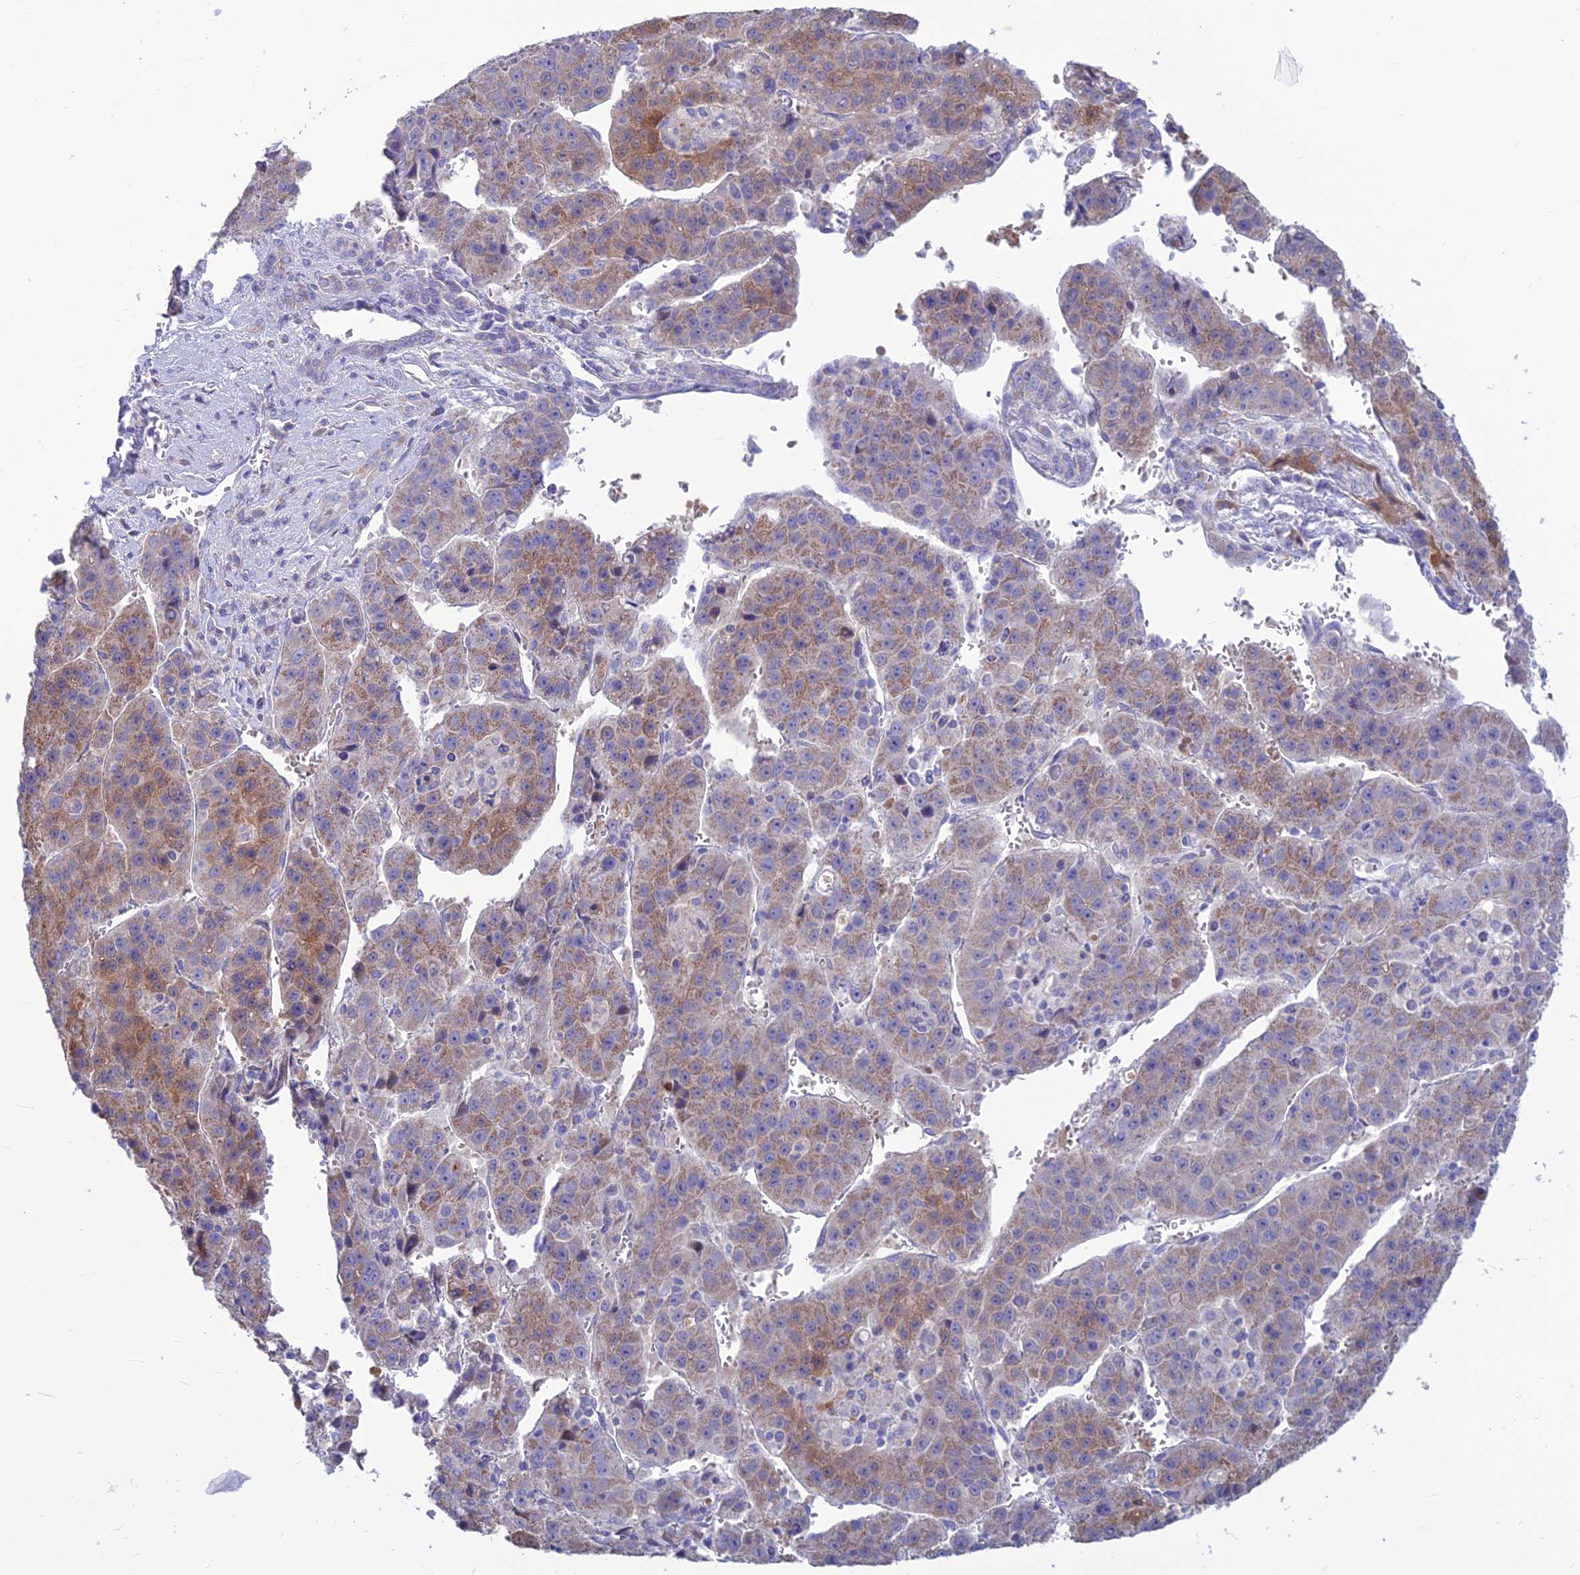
{"staining": {"intensity": "moderate", "quantity": "25%-75%", "location": "cytoplasmic/membranous"}, "tissue": "liver cancer", "cell_type": "Tumor cells", "image_type": "cancer", "snomed": [{"axis": "morphology", "description": "Carcinoma, Hepatocellular, NOS"}, {"axis": "topography", "description": "Liver"}], "caption": "This is an image of immunohistochemistry (IHC) staining of hepatocellular carcinoma (liver), which shows moderate expression in the cytoplasmic/membranous of tumor cells.", "gene": "BHMT2", "patient": {"sex": "female", "age": 53}}